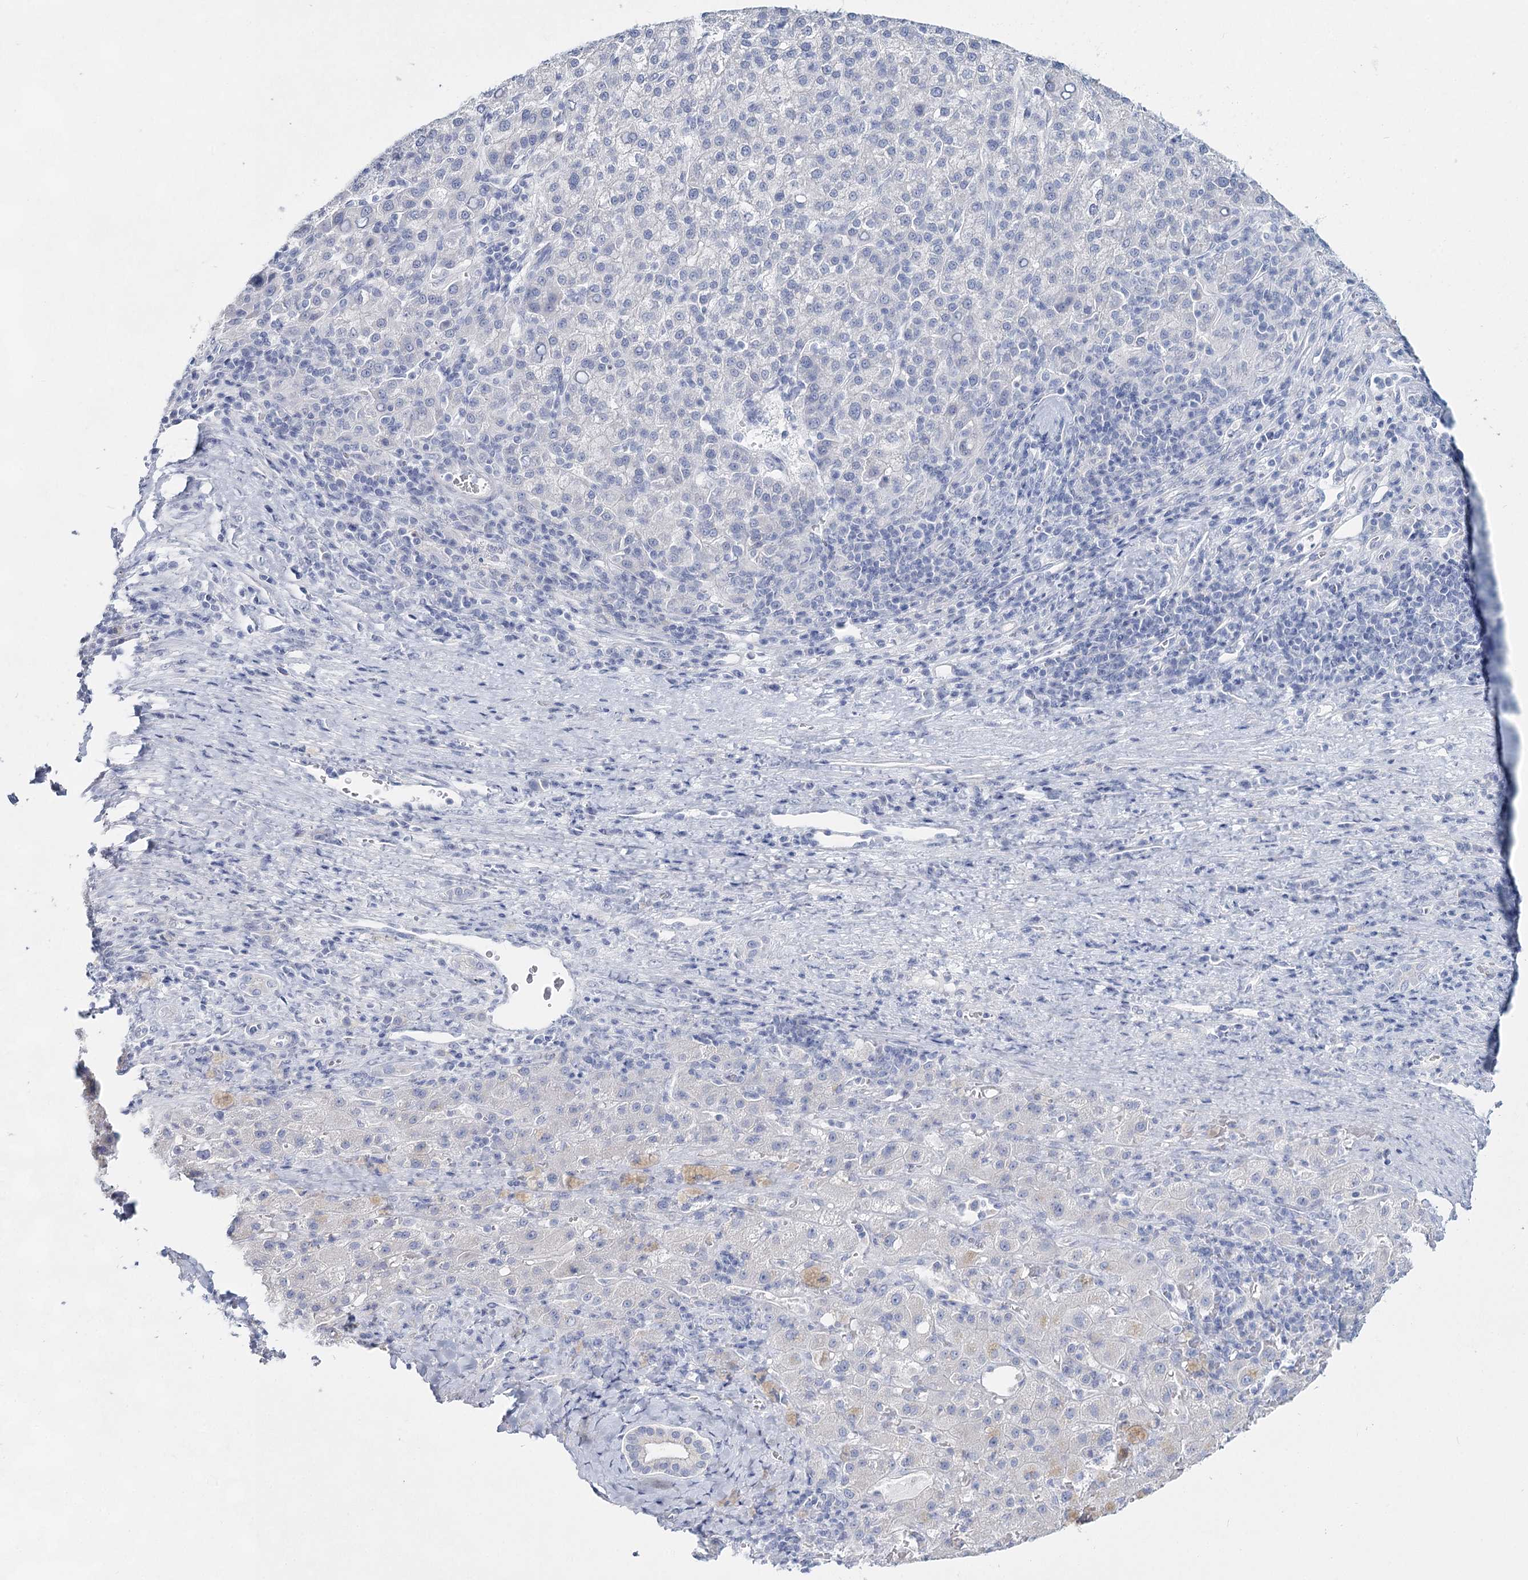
{"staining": {"intensity": "negative", "quantity": "none", "location": "none"}, "tissue": "liver cancer", "cell_type": "Tumor cells", "image_type": "cancer", "snomed": [{"axis": "morphology", "description": "Carcinoma, Hepatocellular, NOS"}, {"axis": "topography", "description": "Liver"}], "caption": "This is a micrograph of IHC staining of liver hepatocellular carcinoma, which shows no expression in tumor cells.", "gene": "SLC17A2", "patient": {"sex": "female", "age": 58}}